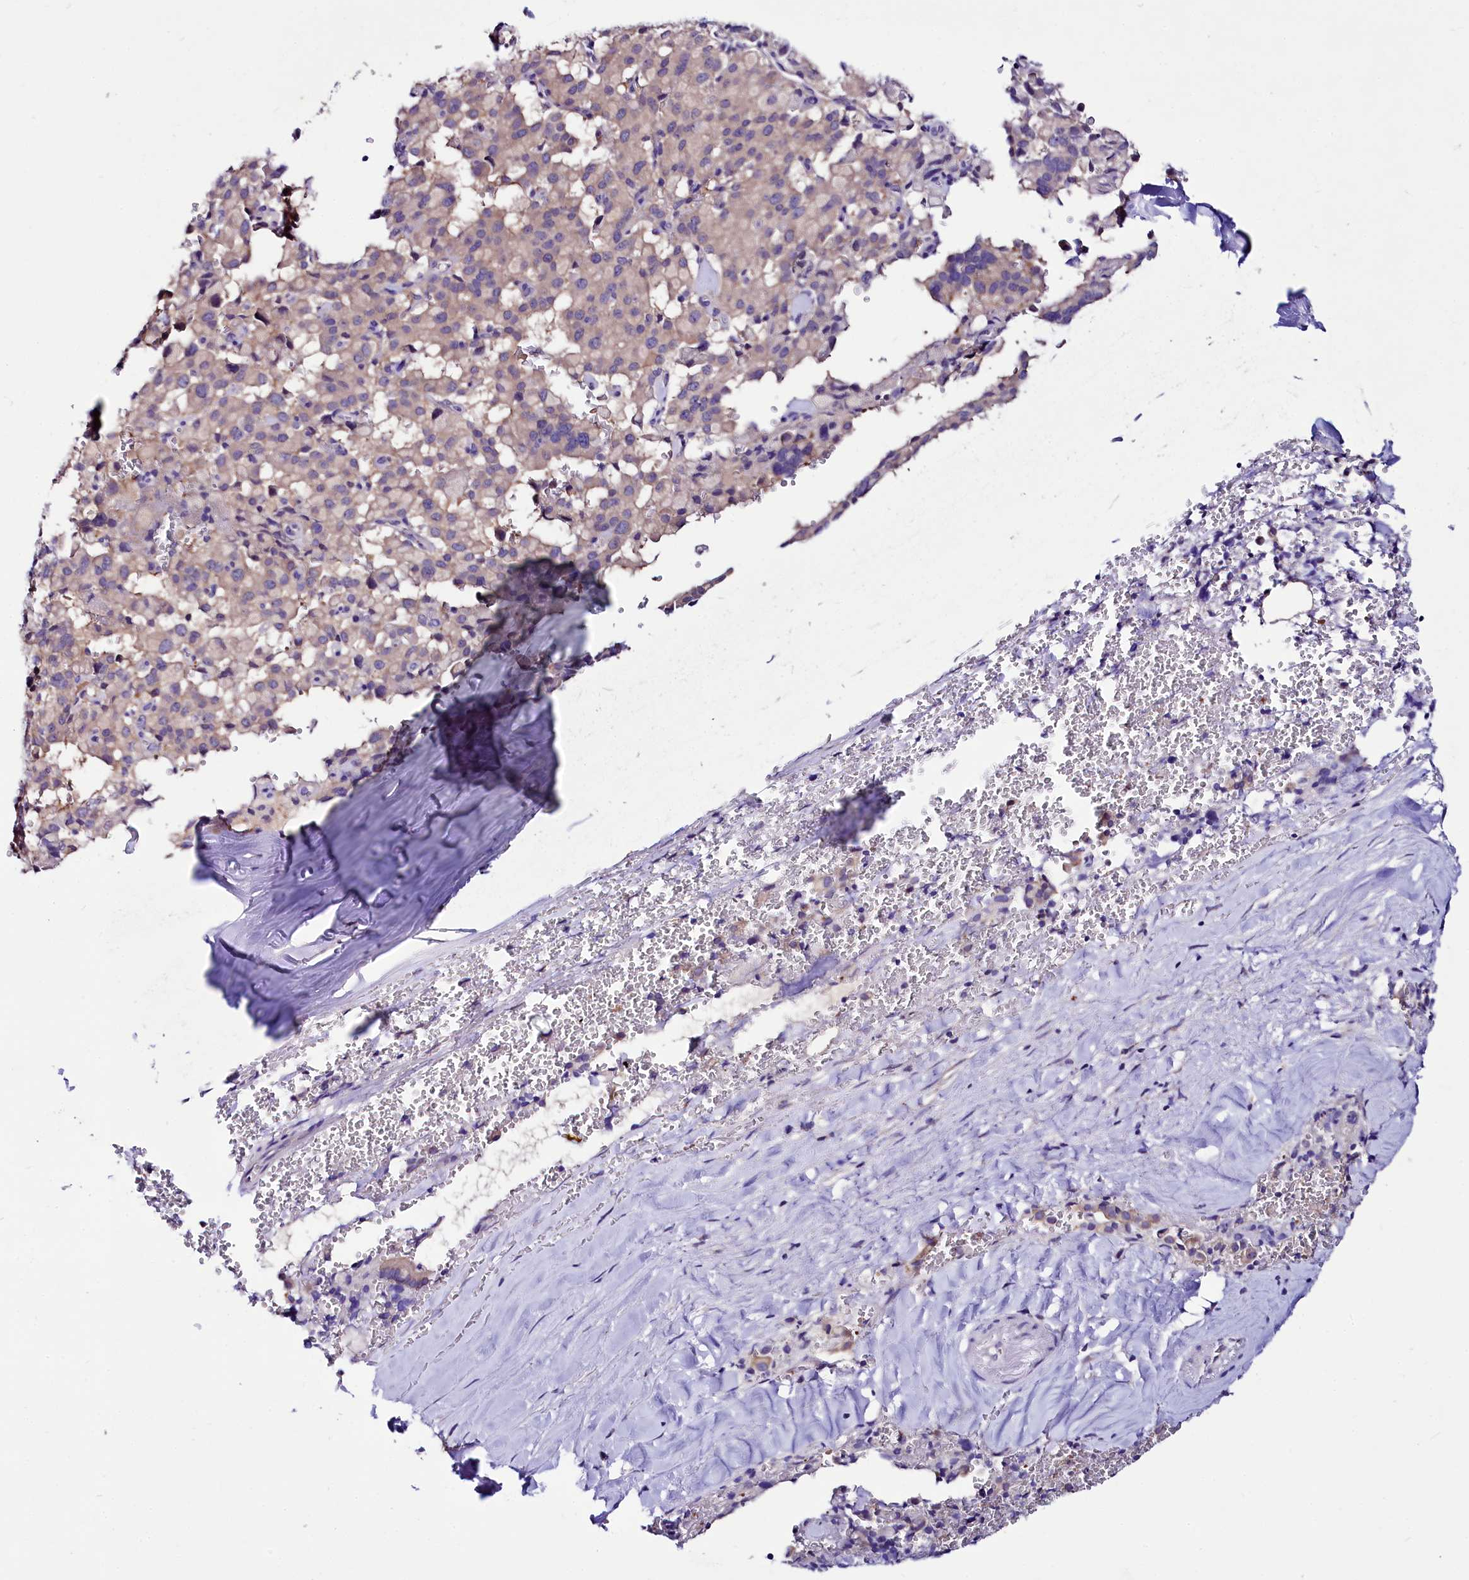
{"staining": {"intensity": "weak", "quantity": "<25%", "location": "cytoplasmic/membranous"}, "tissue": "pancreatic cancer", "cell_type": "Tumor cells", "image_type": "cancer", "snomed": [{"axis": "morphology", "description": "Adenocarcinoma, NOS"}, {"axis": "topography", "description": "Pancreas"}], "caption": "High magnification brightfield microscopy of pancreatic adenocarcinoma stained with DAB (3,3'-diaminobenzidine) (brown) and counterstained with hematoxylin (blue): tumor cells show no significant positivity. Nuclei are stained in blue.", "gene": "ABHD5", "patient": {"sex": "male", "age": 65}}